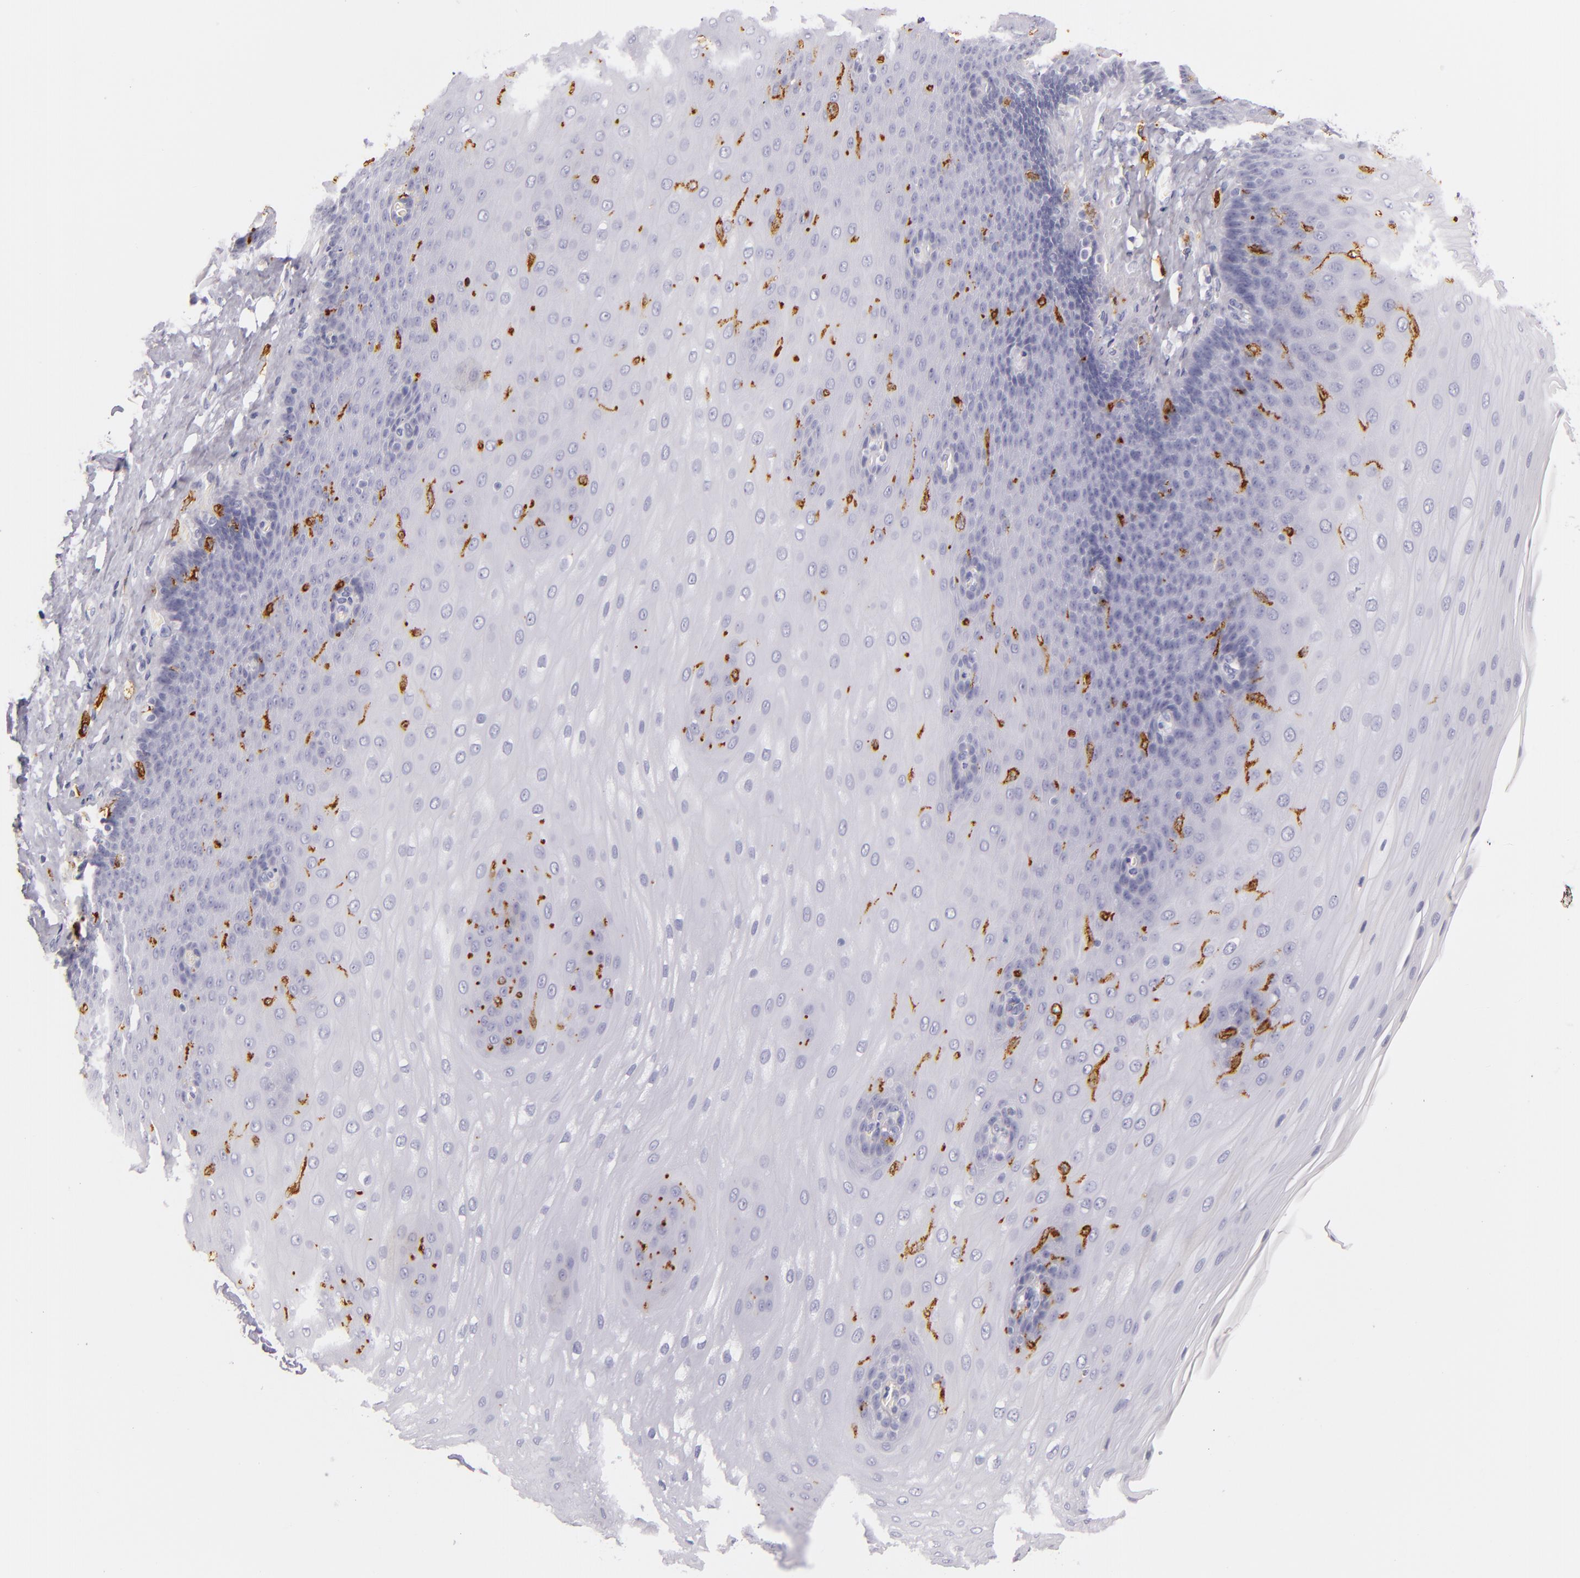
{"staining": {"intensity": "negative", "quantity": "none", "location": "none"}, "tissue": "esophagus", "cell_type": "Squamous epithelial cells", "image_type": "normal", "snomed": [{"axis": "morphology", "description": "Normal tissue, NOS"}, {"axis": "topography", "description": "Esophagus"}], "caption": "This is a histopathology image of immunohistochemistry staining of benign esophagus, which shows no positivity in squamous epithelial cells. (Immunohistochemistry, brightfield microscopy, high magnification).", "gene": "CD207", "patient": {"sex": "male", "age": 62}}